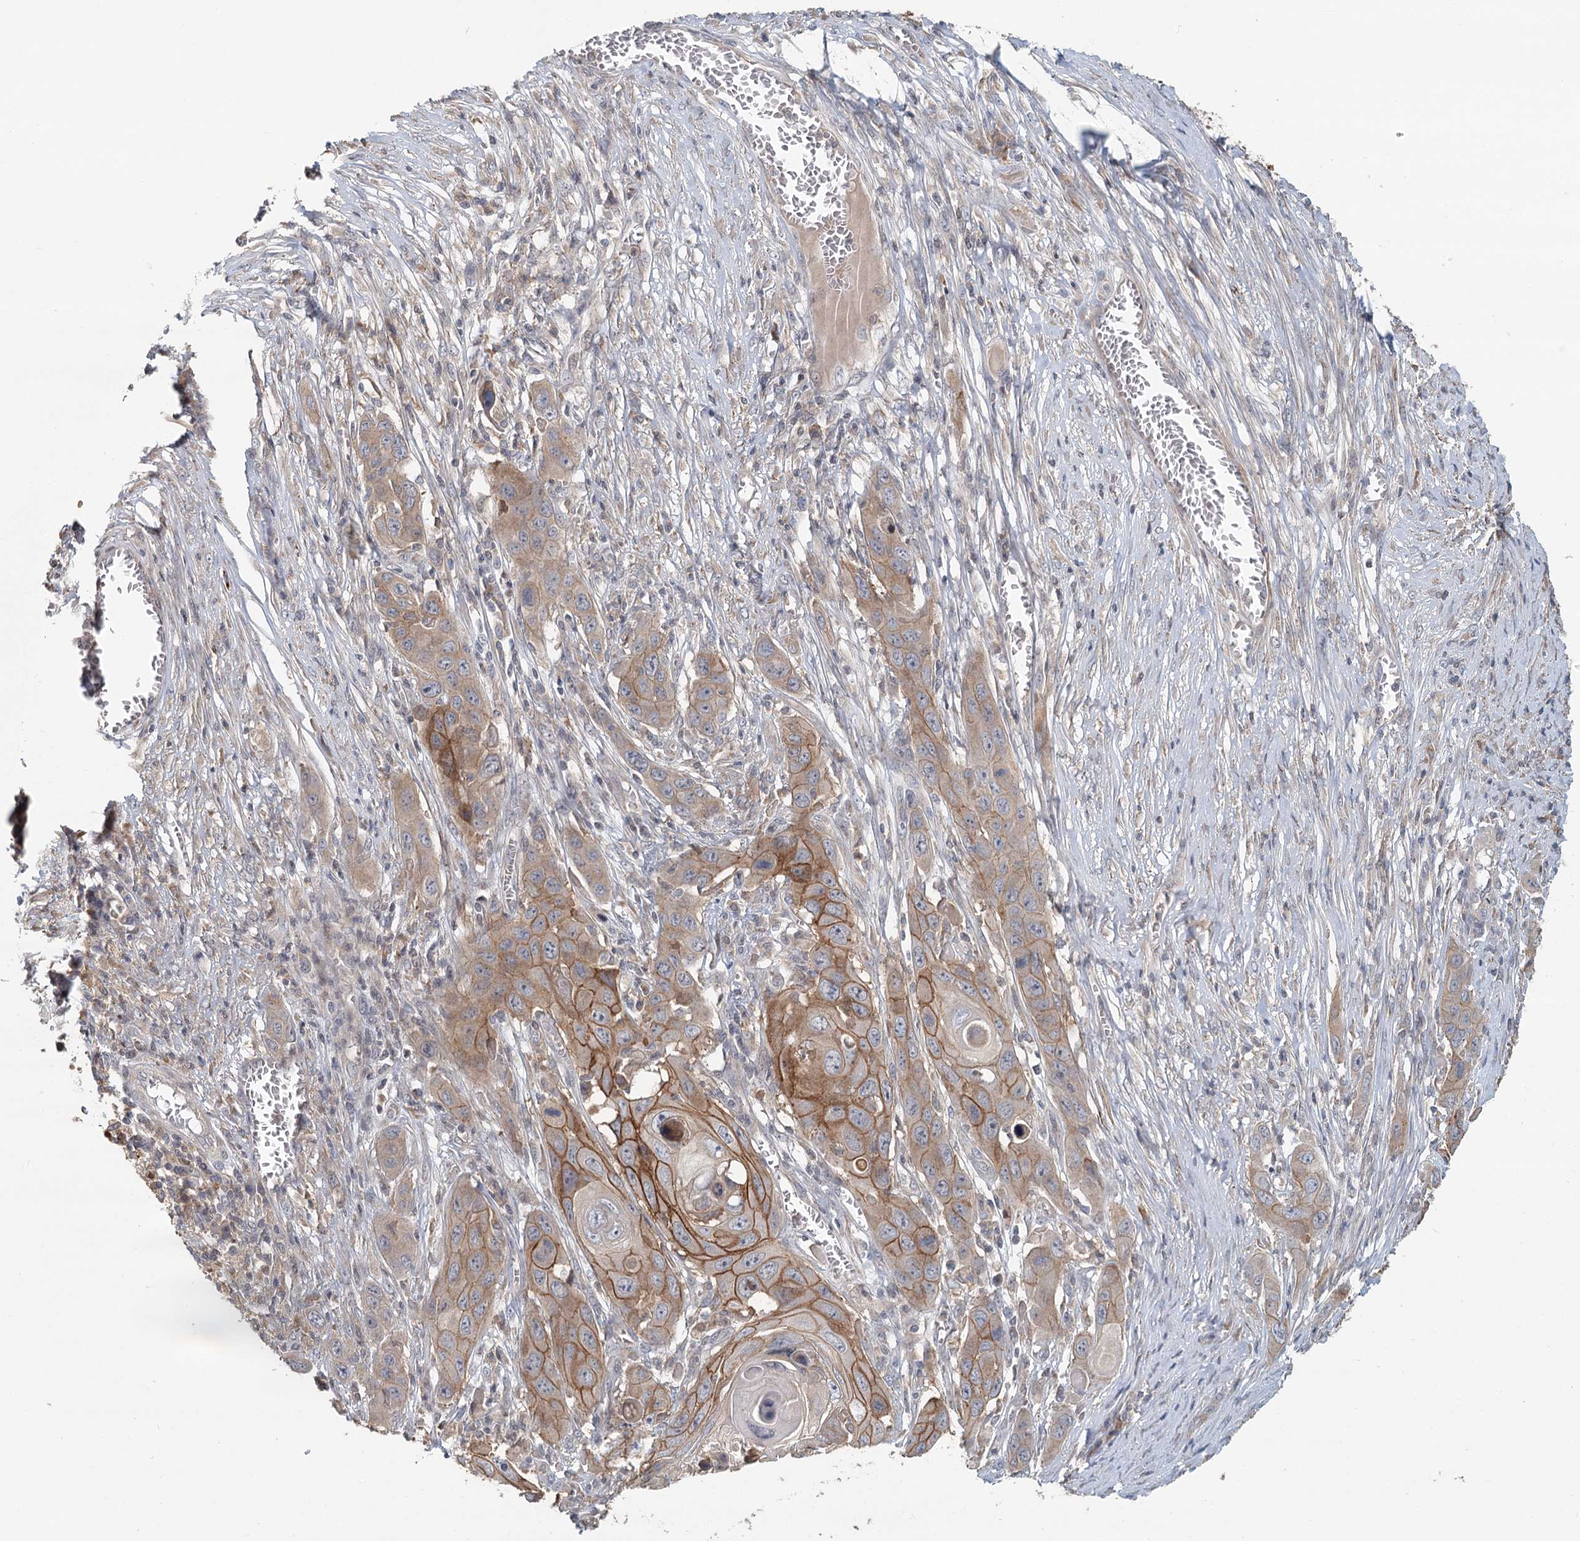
{"staining": {"intensity": "moderate", "quantity": ">75%", "location": "cytoplasmic/membranous"}, "tissue": "skin cancer", "cell_type": "Tumor cells", "image_type": "cancer", "snomed": [{"axis": "morphology", "description": "Squamous cell carcinoma, NOS"}, {"axis": "topography", "description": "Skin"}], "caption": "IHC histopathology image of neoplastic tissue: human squamous cell carcinoma (skin) stained using immunohistochemistry demonstrates medium levels of moderate protein expression localized specifically in the cytoplasmic/membranous of tumor cells, appearing as a cytoplasmic/membranous brown color.", "gene": "RNF111", "patient": {"sex": "male", "age": 55}}